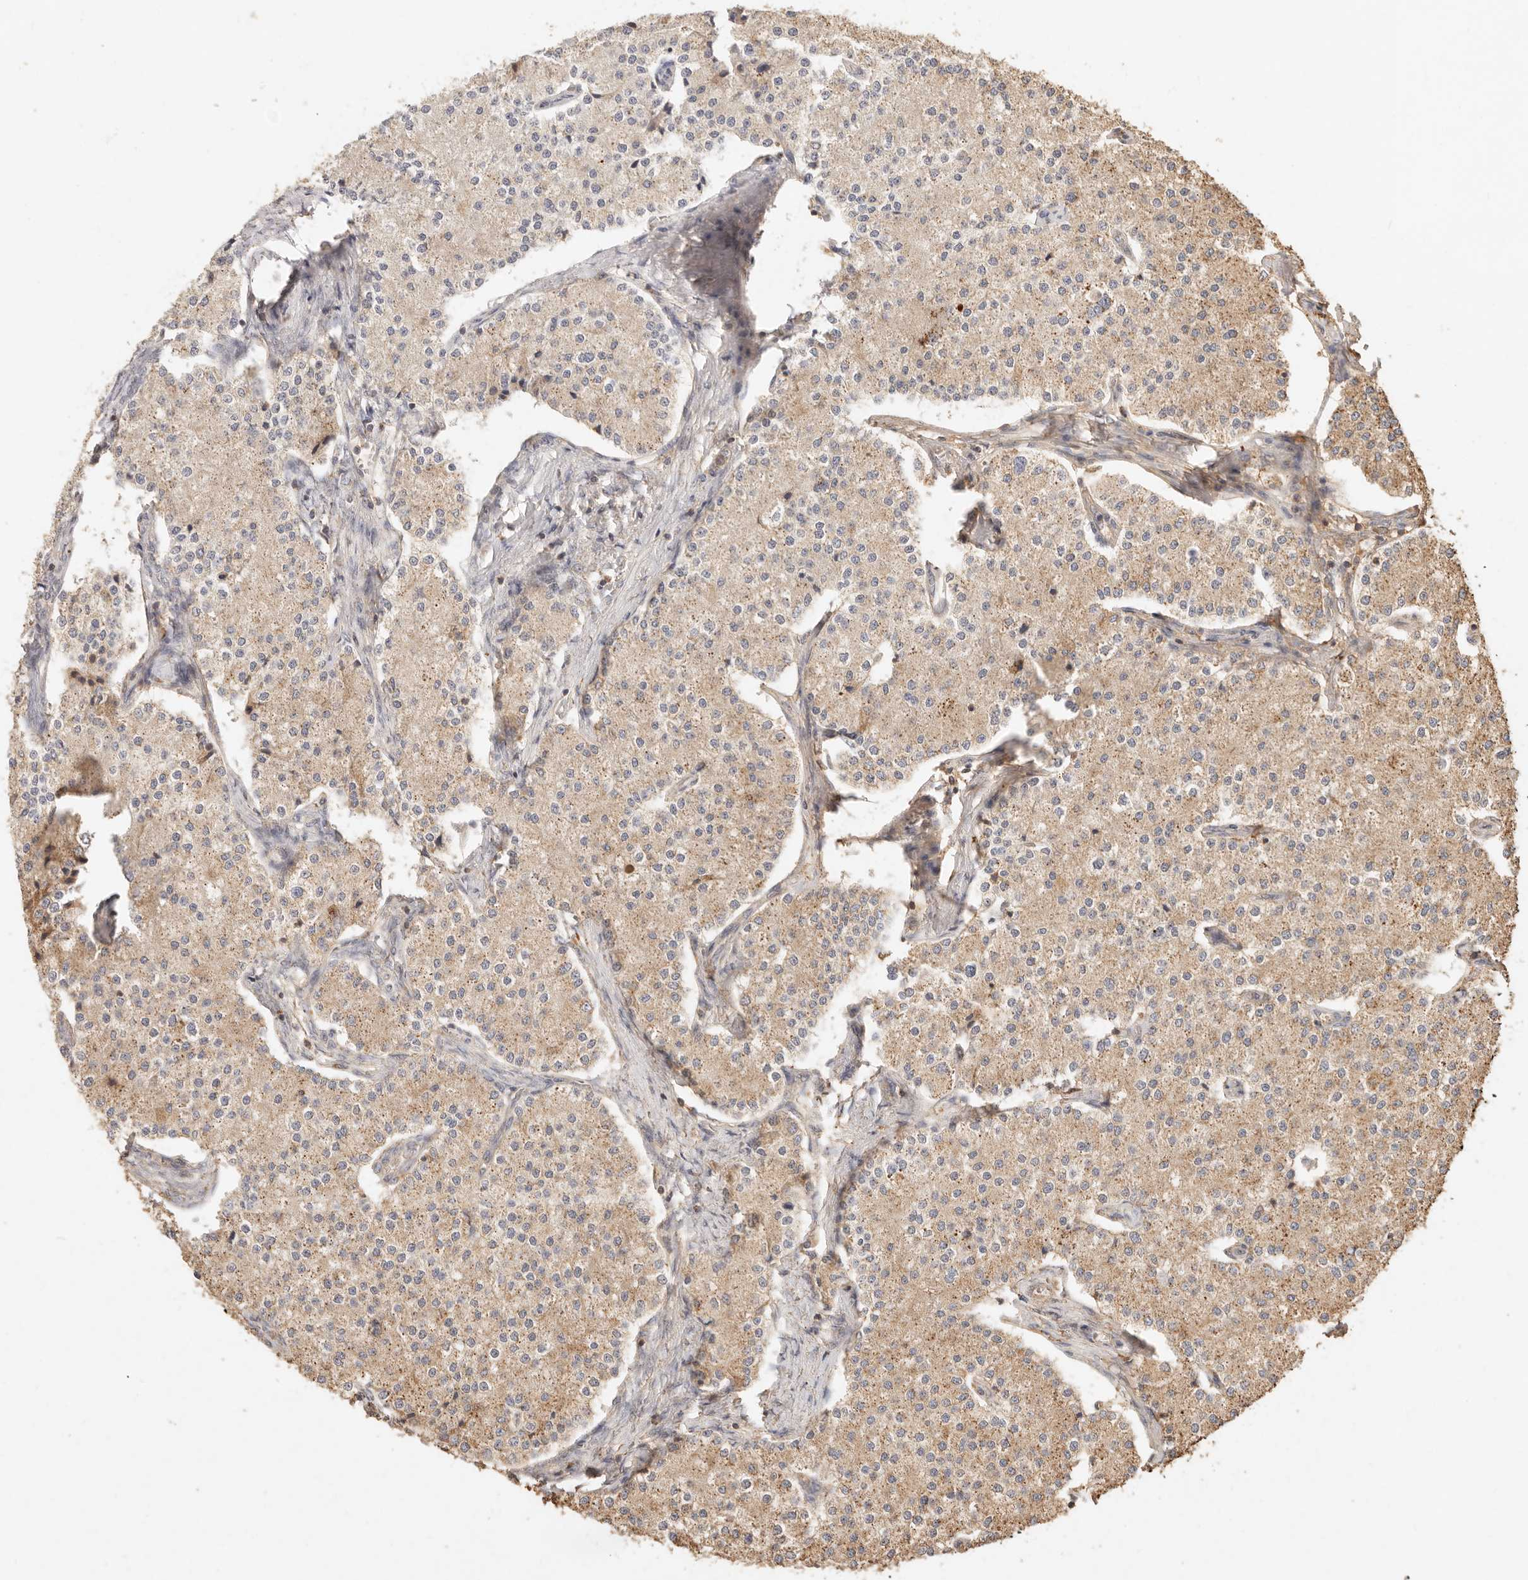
{"staining": {"intensity": "weak", "quantity": ">75%", "location": "cytoplasmic/membranous"}, "tissue": "carcinoid", "cell_type": "Tumor cells", "image_type": "cancer", "snomed": [{"axis": "morphology", "description": "Carcinoid, malignant, NOS"}, {"axis": "topography", "description": "Colon"}], "caption": "Immunohistochemical staining of malignant carcinoid exhibits low levels of weak cytoplasmic/membranous positivity in about >75% of tumor cells.", "gene": "FAM180B", "patient": {"sex": "female", "age": 52}}